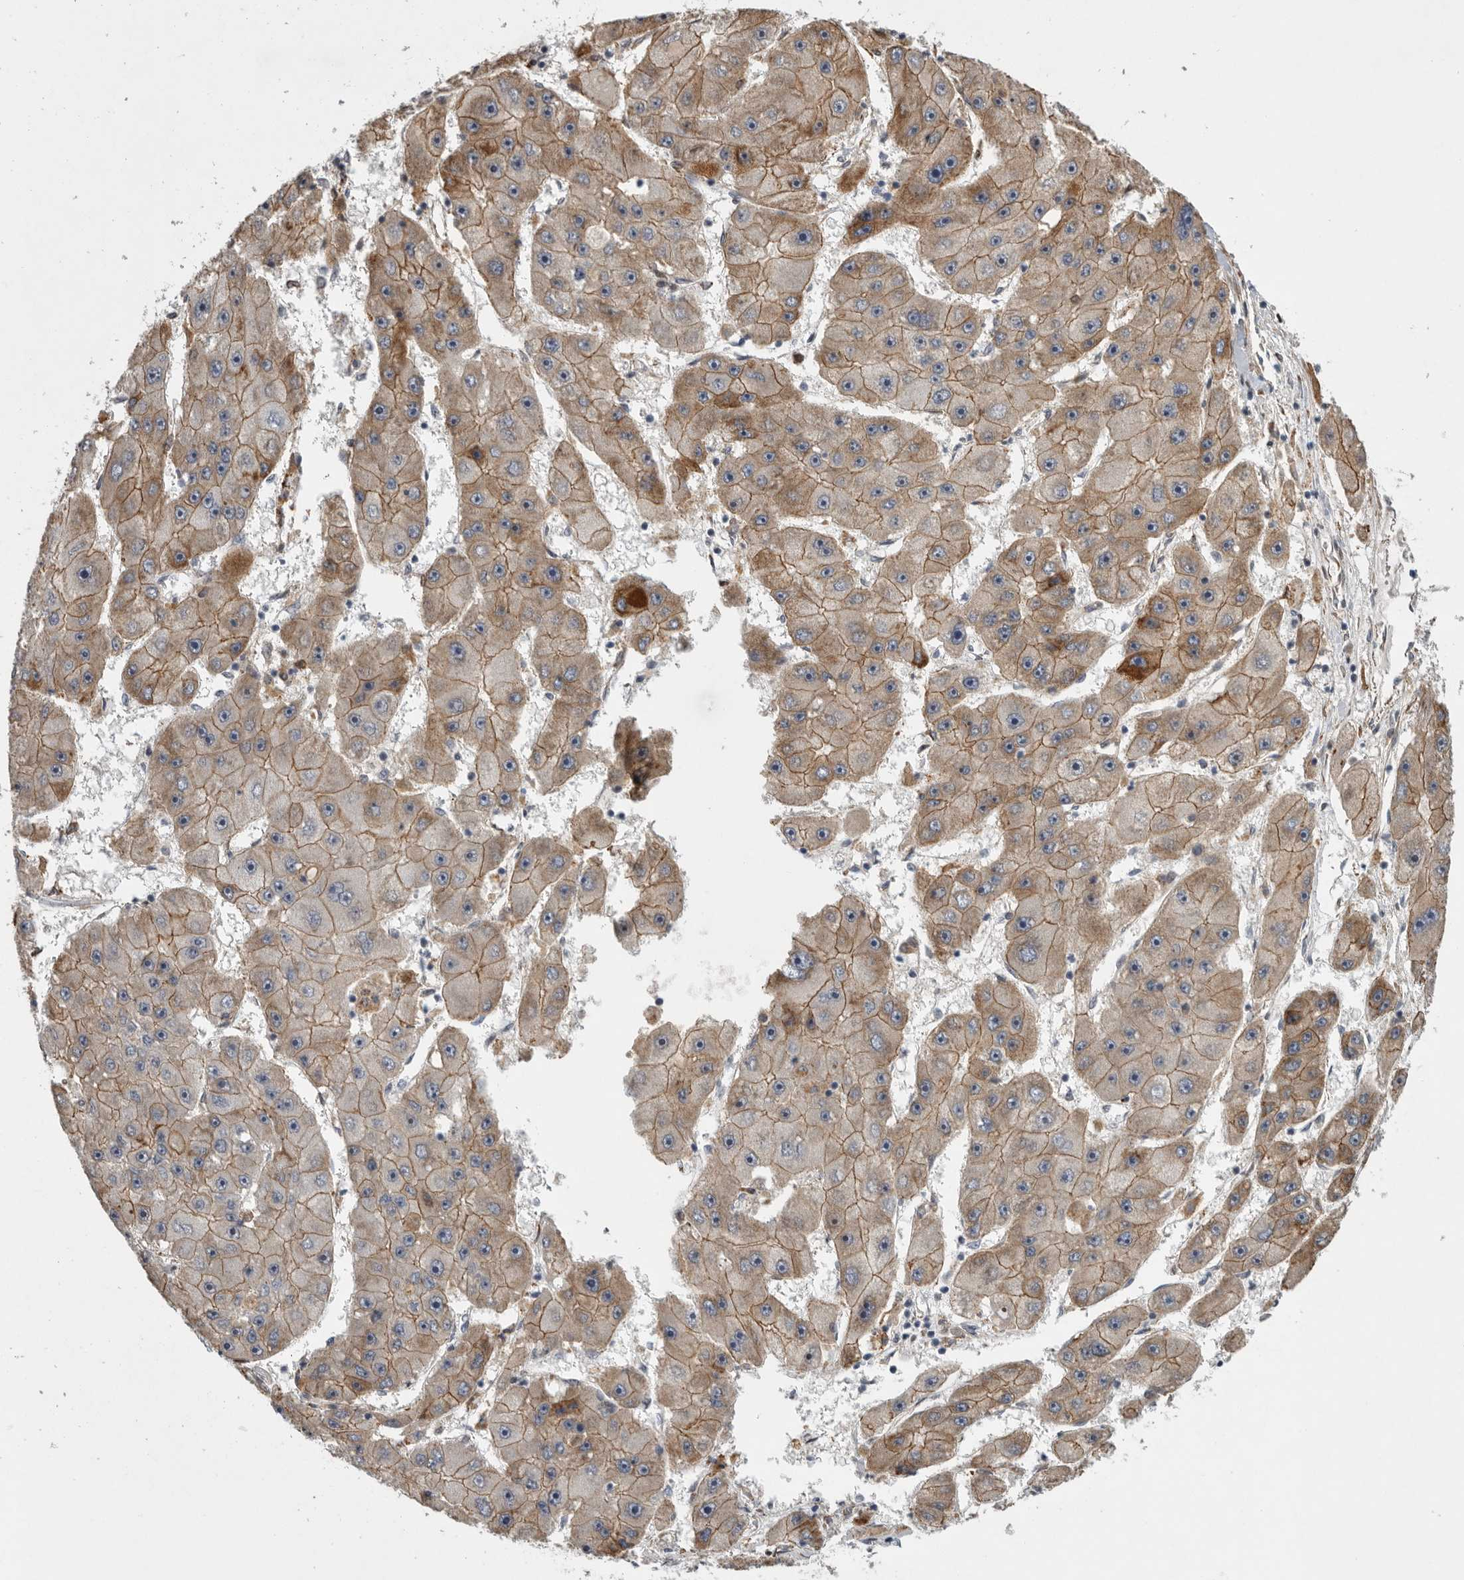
{"staining": {"intensity": "moderate", "quantity": ">75%", "location": "cytoplasmic/membranous"}, "tissue": "liver cancer", "cell_type": "Tumor cells", "image_type": "cancer", "snomed": [{"axis": "morphology", "description": "Carcinoma, Hepatocellular, NOS"}, {"axis": "topography", "description": "Liver"}], "caption": "An IHC histopathology image of tumor tissue is shown. Protein staining in brown labels moderate cytoplasmic/membranous positivity in liver hepatocellular carcinoma within tumor cells.", "gene": "MPDZ", "patient": {"sex": "female", "age": 61}}